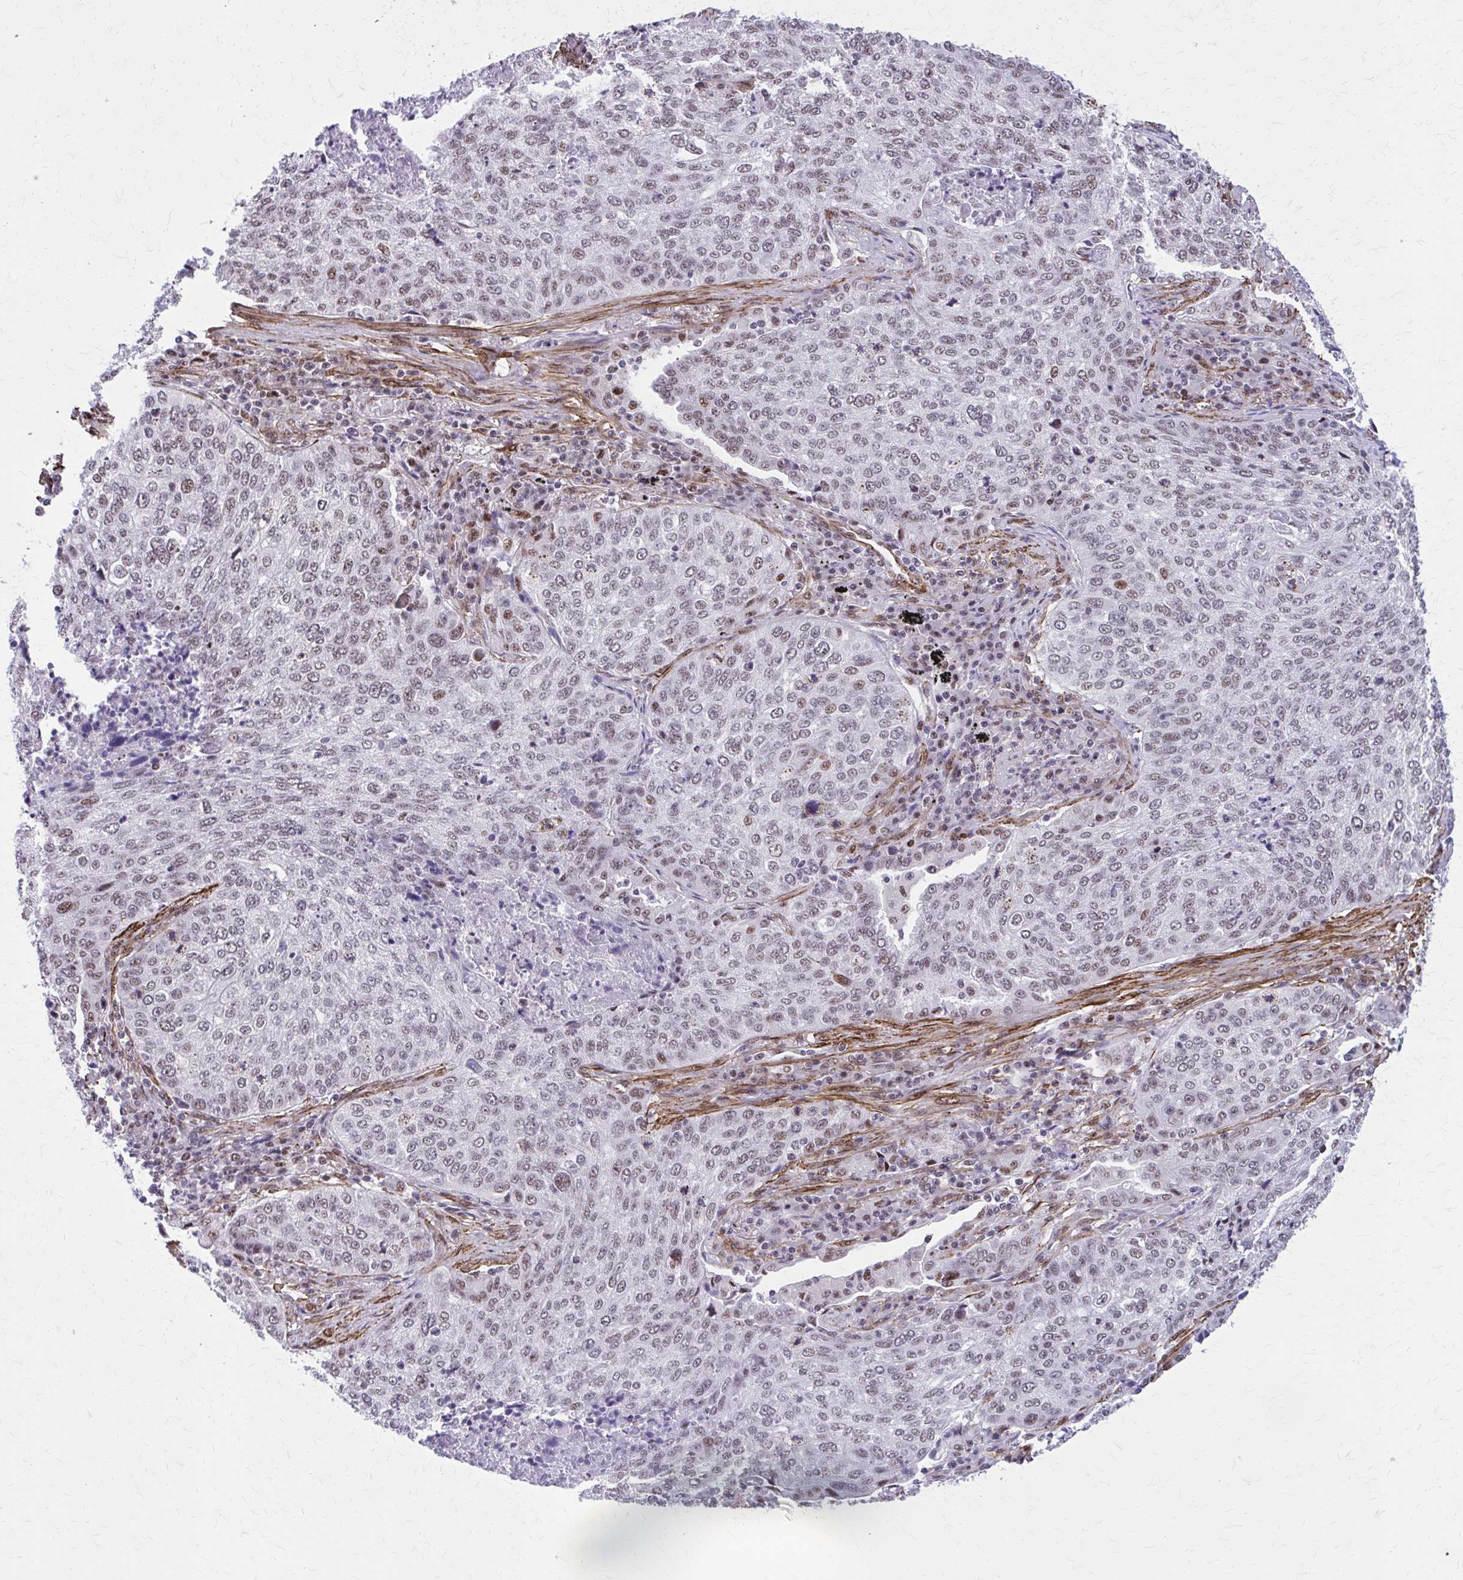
{"staining": {"intensity": "weak", "quantity": "25%-75%", "location": "nuclear"}, "tissue": "lung cancer", "cell_type": "Tumor cells", "image_type": "cancer", "snomed": [{"axis": "morphology", "description": "Squamous cell carcinoma, NOS"}, {"axis": "topography", "description": "Lung"}], "caption": "Immunohistochemical staining of human lung cancer displays low levels of weak nuclear protein staining in approximately 25%-75% of tumor cells. The protein of interest is shown in brown color, while the nuclei are stained blue.", "gene": "NRBF2", "patient": {"sex": "male", "age": 63}}